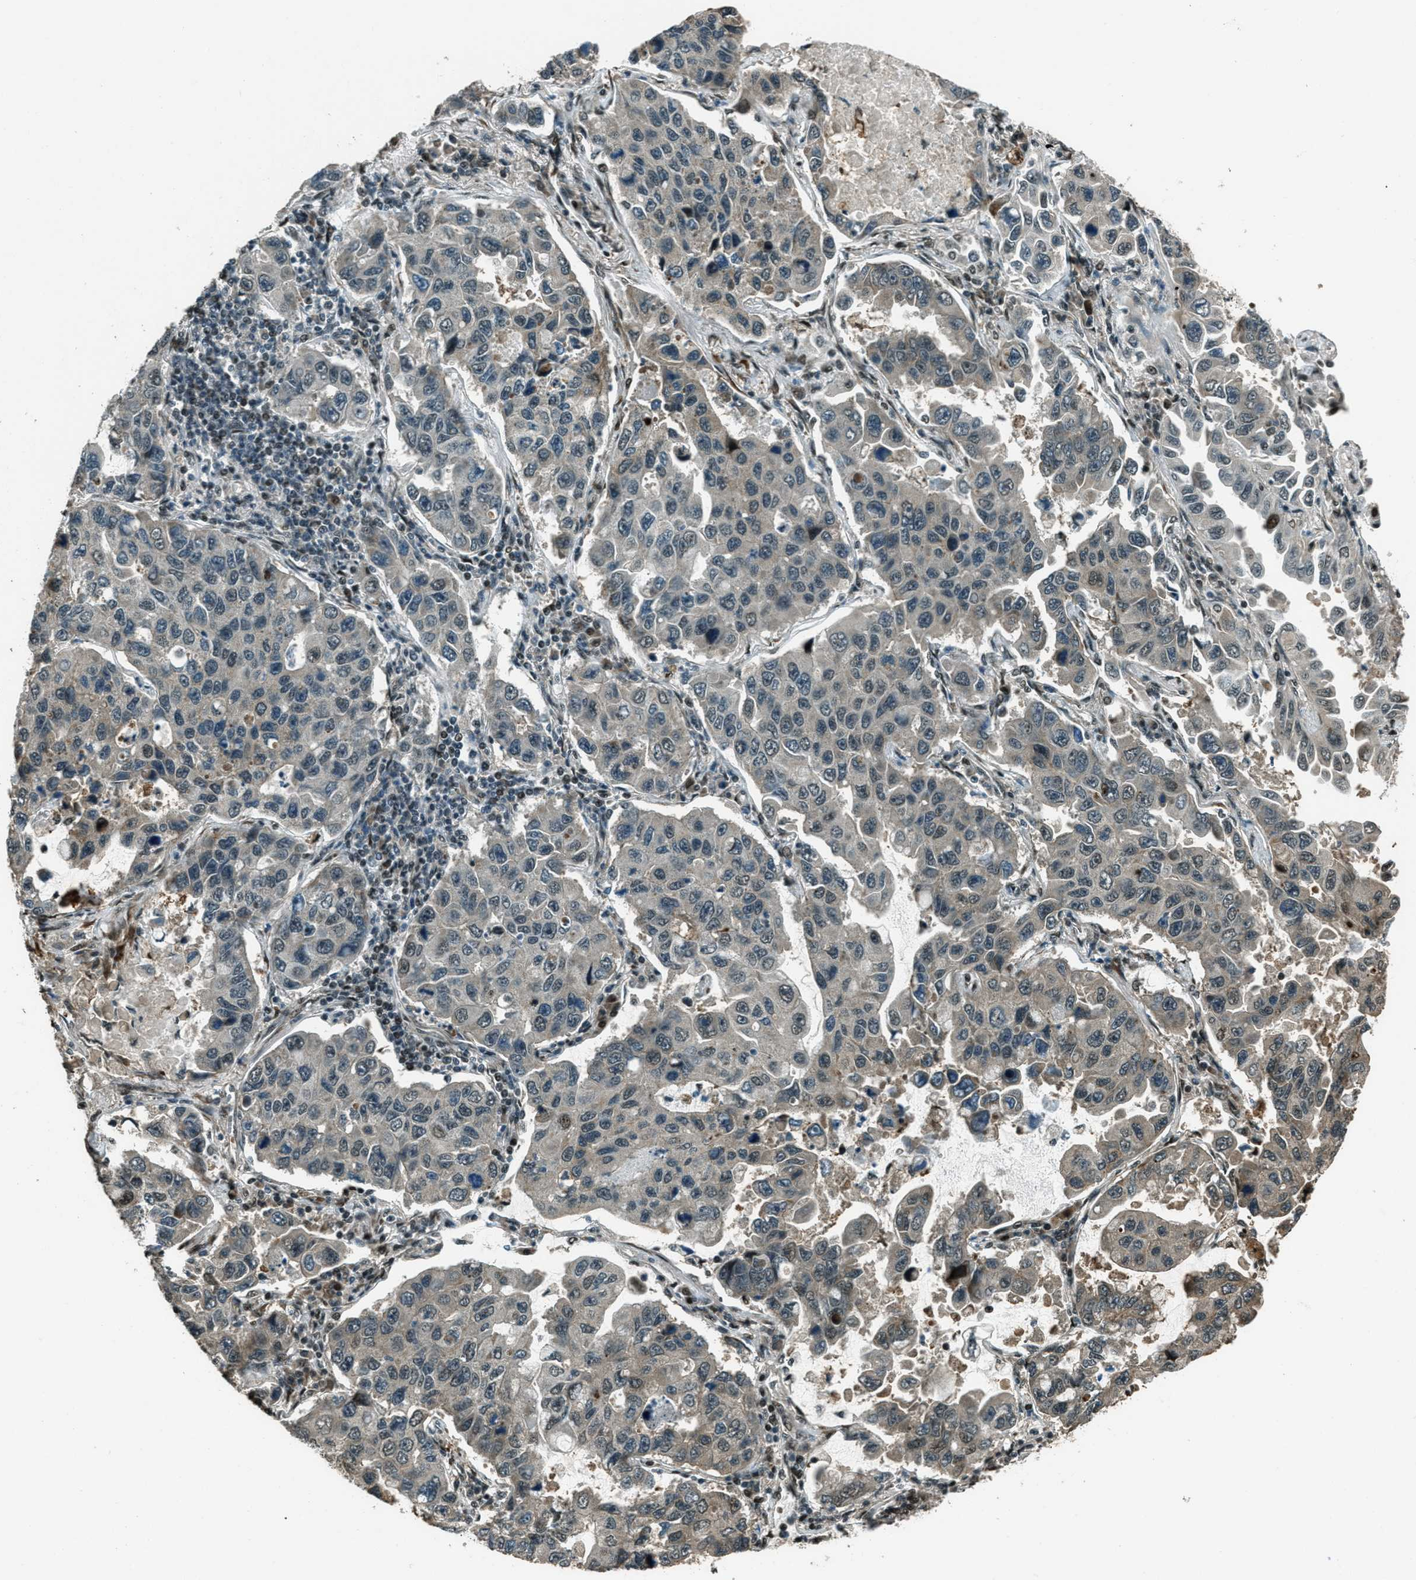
{"staining": {"intensity": "weak", "quantity": "<25%", "location": "cytoplasmic/membranous"}, "tissue": "lung cancer", "cell_type": "Tumor cells", "image_type": "cancer", "snomed": [{"axis": "morphology", "description": "Adenocarcinoma, NOS"}, {"axis": "topography", "description": "Lung"}], "caption": "A micrograph of human lung cancer is negative for staining in tumor cells.", "gene": "TARDBP", "patient": {"sex": "male", "age": 64}}